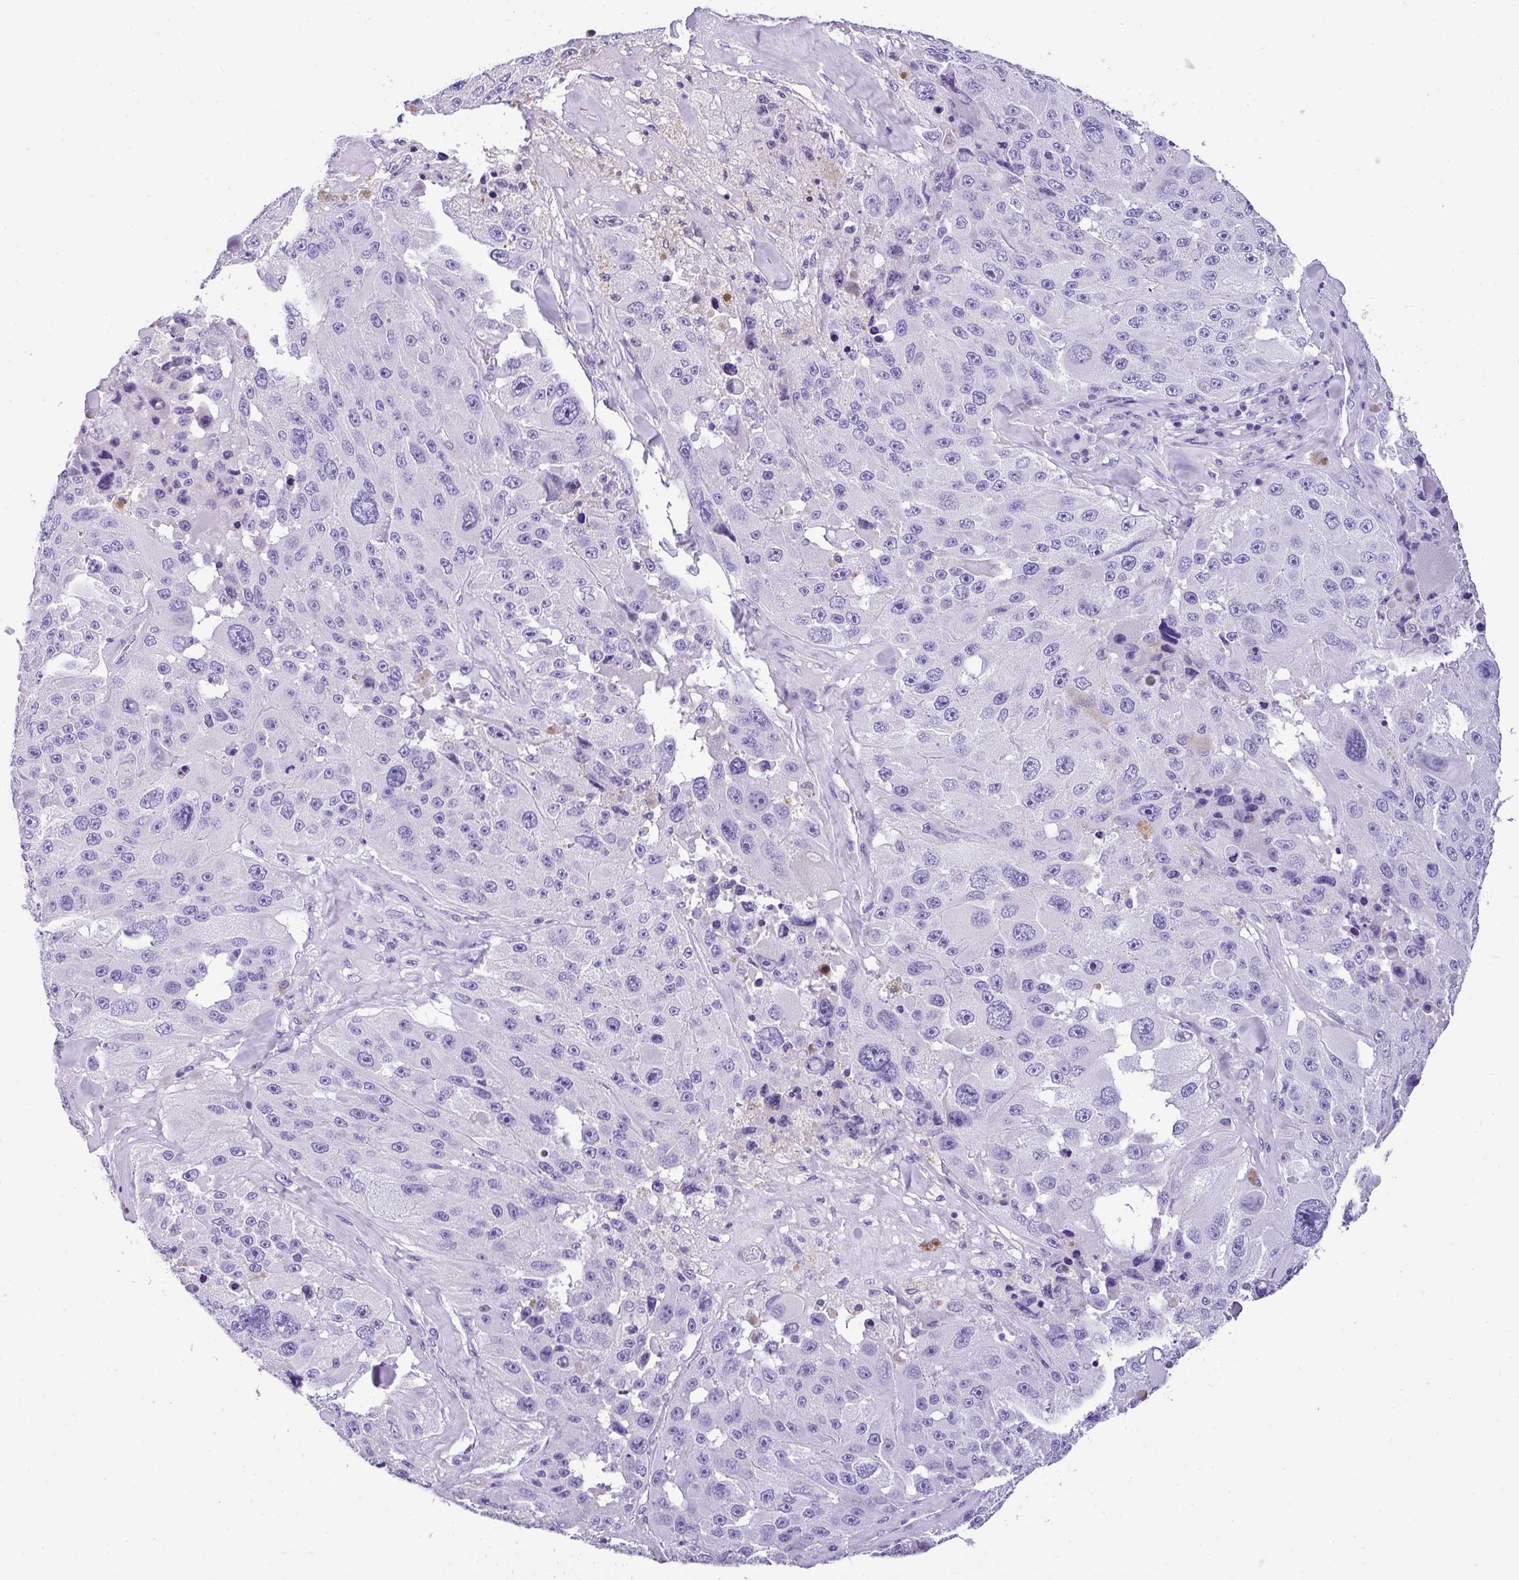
{"staining": {"intensity": "negative", "quantity": "none", "location": "none"}, "tissue": "melanoma", "cell_type": "Tumor cells", "image_type": "cancer", "snomed": [{"axis": "morphology", "description": "Malignant melanoma, Metastatic site"}, {"axis": "topography", "description": "Lymph node"}], "caption": "A photomicrograph of human melanoma is negative for staining in tumor cells.", "gene": "MUC21", "patient": {"sex": "male", "age": 62}}